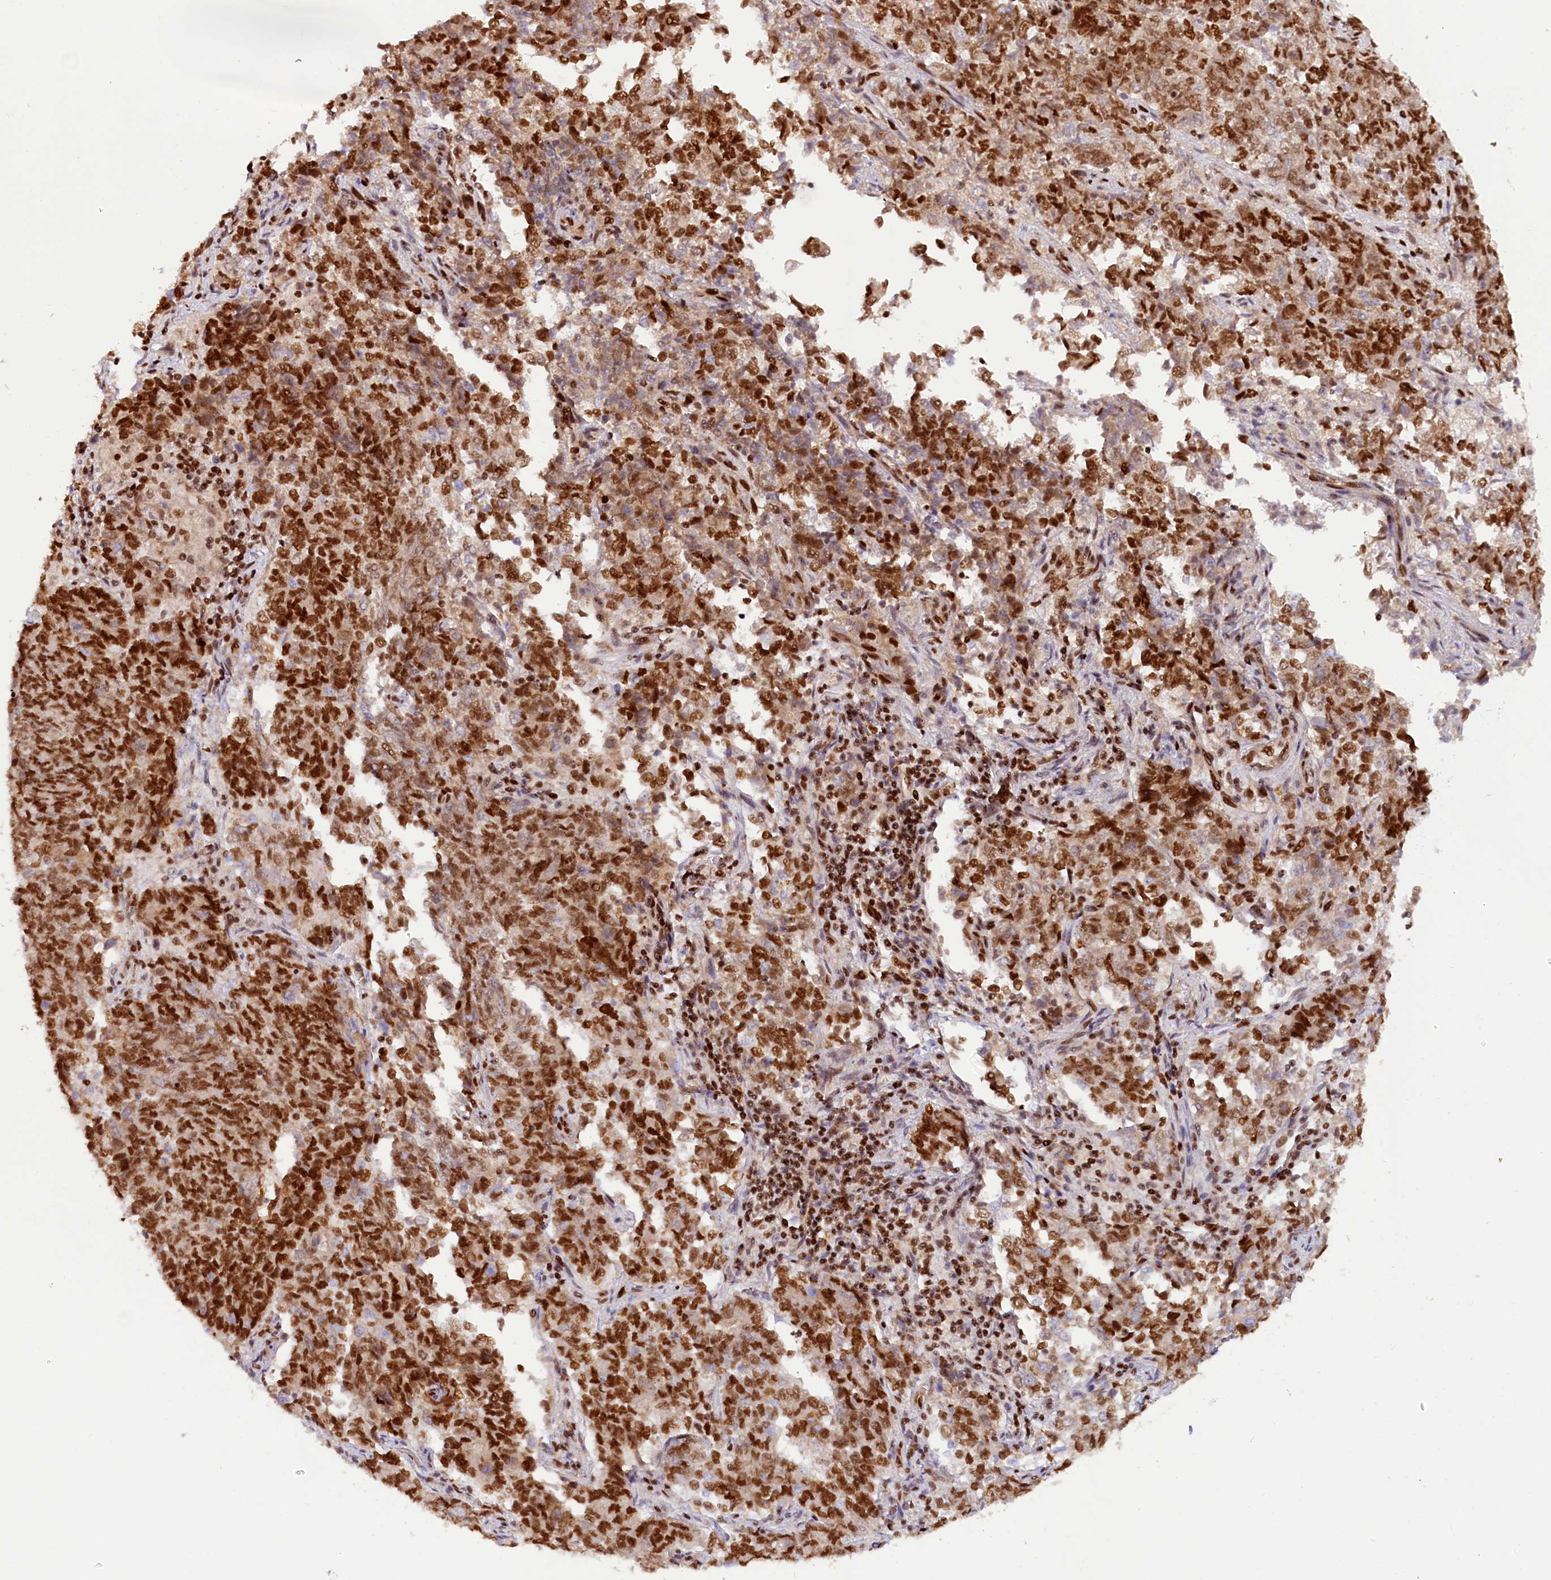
{"staining": {"intensity": "strong", "quantity": ">75%", "location": "nuclear"}, "tissue": "endometrial cancer", "cell_type": "Tumor cells", "image_type": "cancer", "snomed": [{"axis": "morphology", "description": "Adenocarcinoma, NOS"}, {"axis": "topography", "description": "Endometrium"}], "caption": "The histopathology image displays a brown stain indicating the presence of a protein in the nuclear of tumor cells in endometrial adenocarcinoma. (Stains: DAB (3,3'-diaminobenzidine) in brown, nuclei in blue, Microscopy: brightfield microscopy at high magnification).", "gene": "TCOF1", "patient": {"sex": "female", "age": 80}}